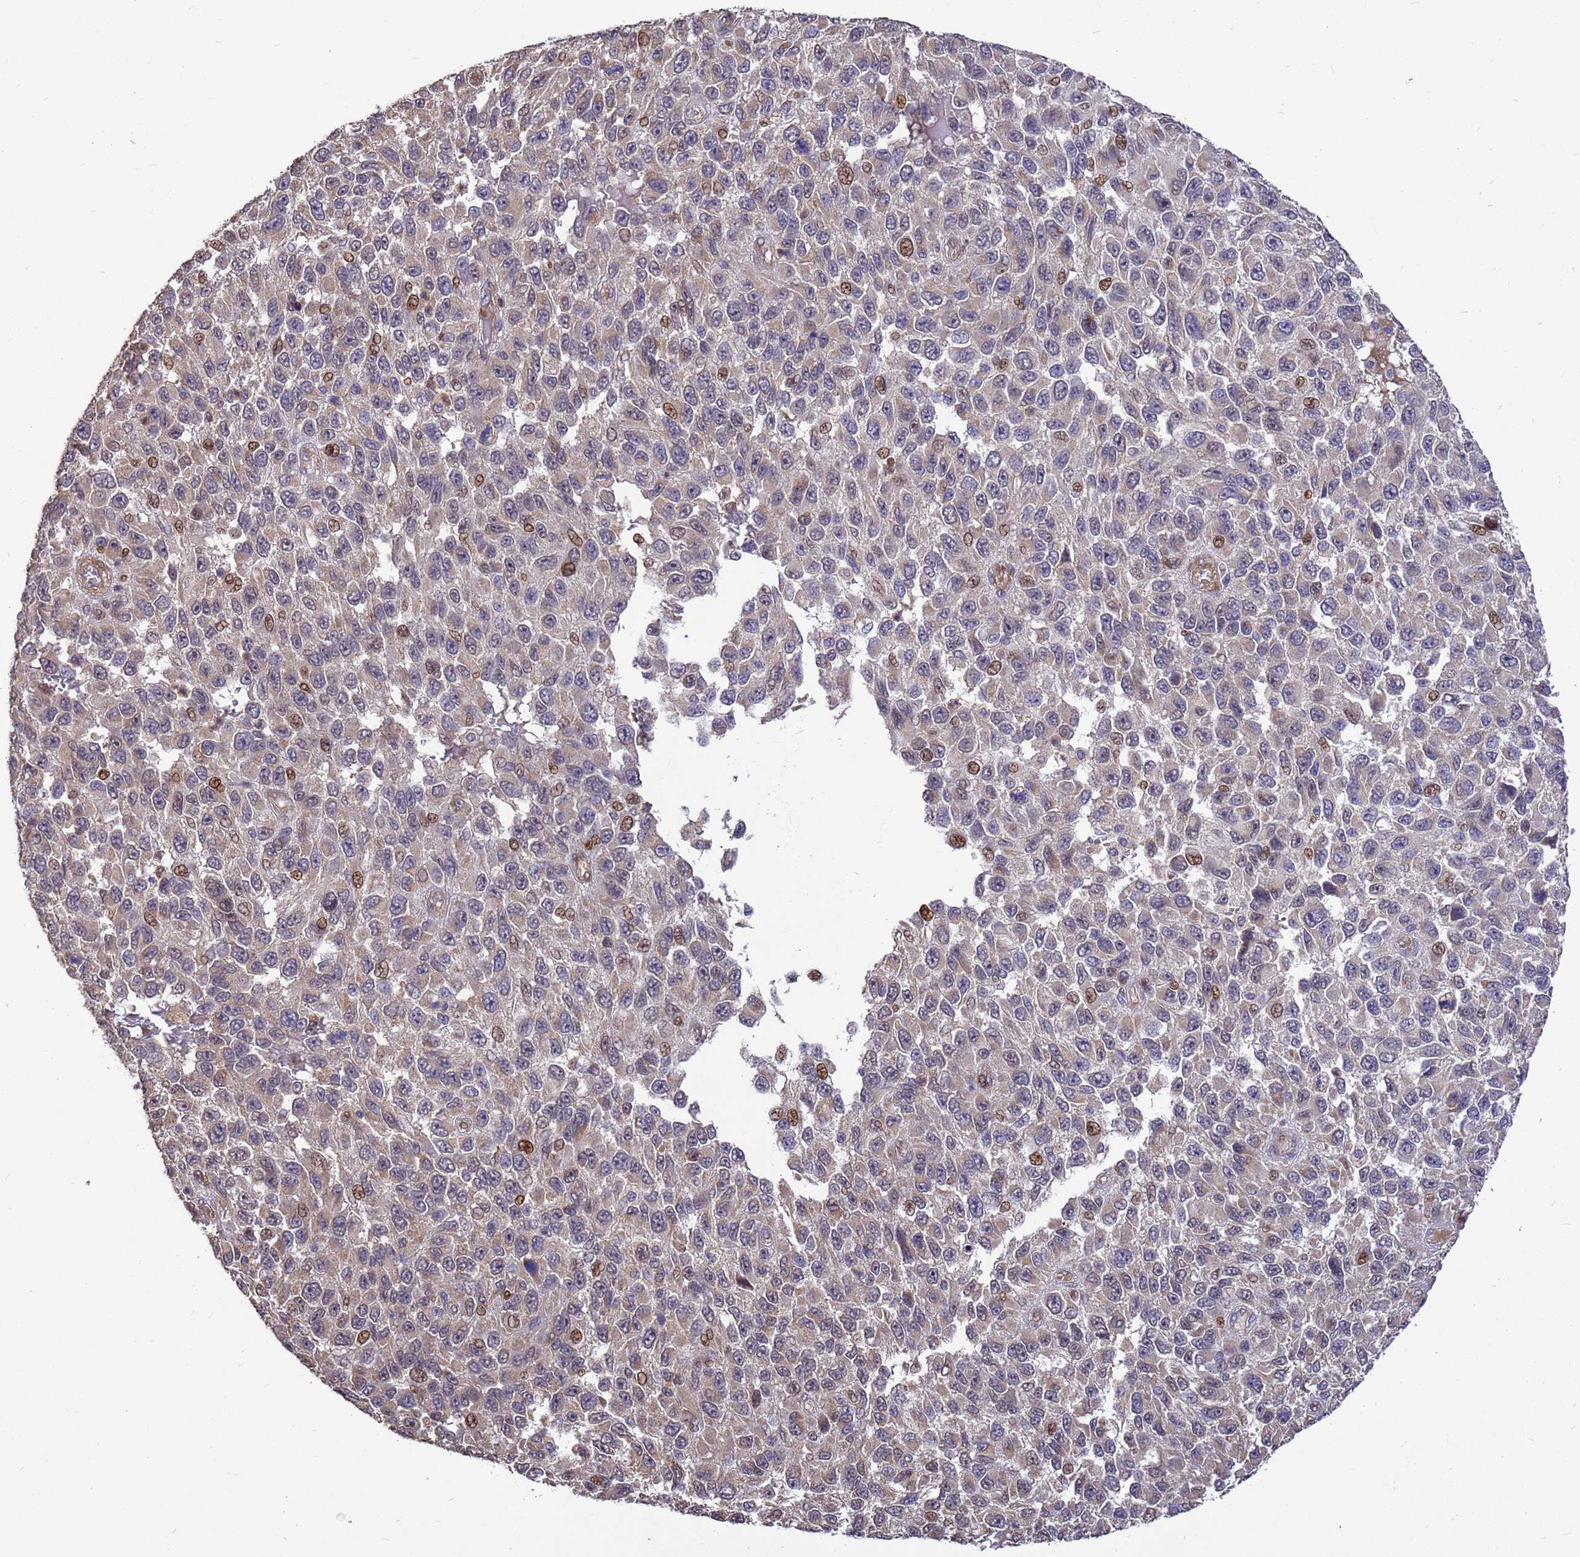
{"staining": {"intensity": "moderate", "quantity": "<25%", "location": "cytoplasmic/membranous,nuclear"}, "tissue": "melanoma", "cell_type": "Tumor cells", "image_type": "cancer", "snomed": [{"axis": "morphology", "description": "Normal tissue, NOS"}, {"axis": "morphology", "description": "Malignant melanoma, NOS"}, {"axis": "topography", "description": "Skin"}], "caption": "Melanoma was stained to show a protein in brown. There is low levels of moderate cytoplasmic/membranous and nuclear positivity in about <25% of tumor cells.", "gene": "RSPRY1", "patient": {"sex": "female", "age": 96}}